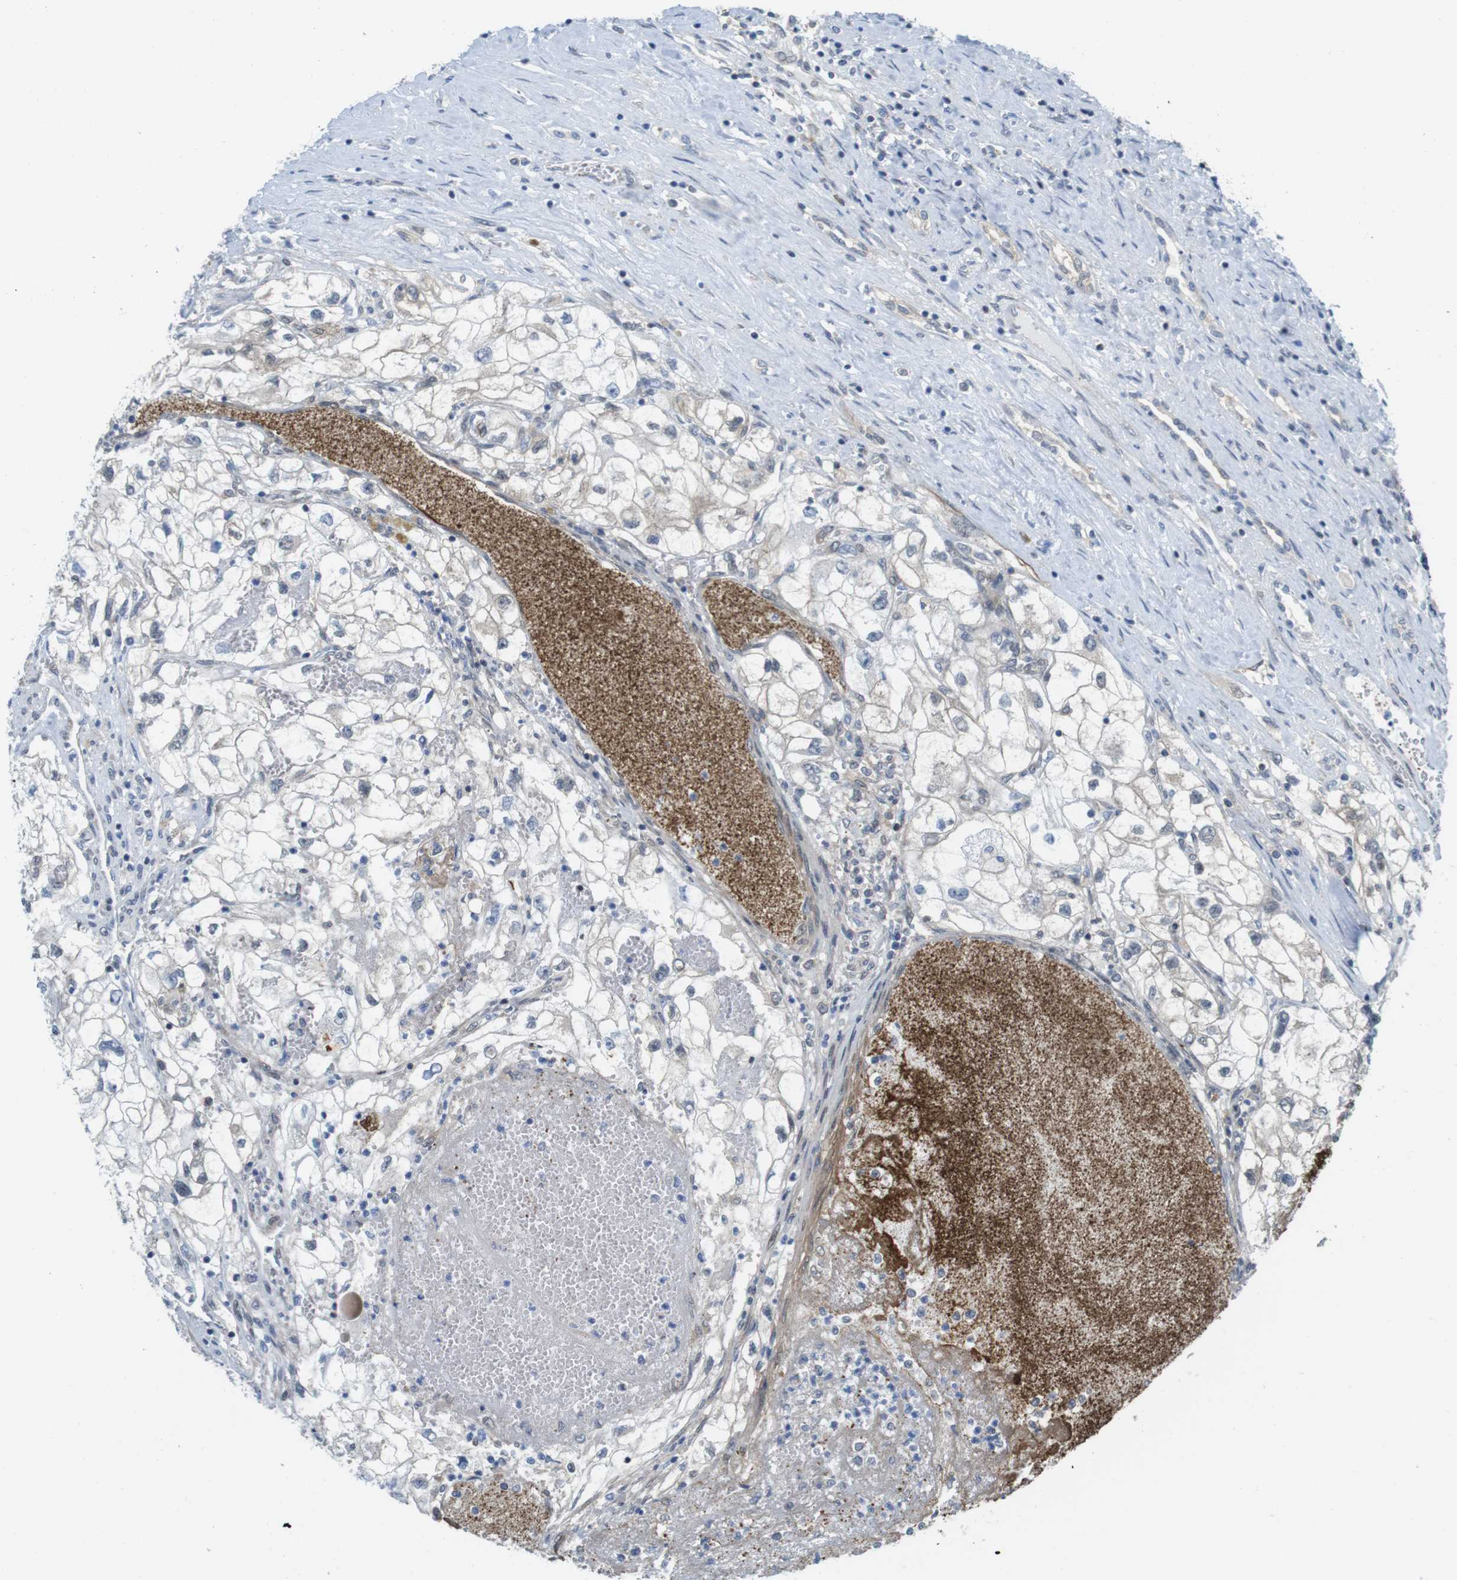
{"staining": {"intensity": "weak", "quantity": "<25%", "location": "nuclear"}, "tissue": "renal cancer", "cell_type": "Tumor cells", "image_type": "cancer", "snomed": [{"axis": "morphology", "description": "Adenocarcinoma, NOS"}, {"axis": "topography", "description": "Kidney"}], "caption": "Immunohistochemistry photomicrograph of human renal cancer stained for a protein (brown), which shows no positivity in tumor cells.", "gene": "CASP2", "patient": {"sex": "female", "age": 70}}